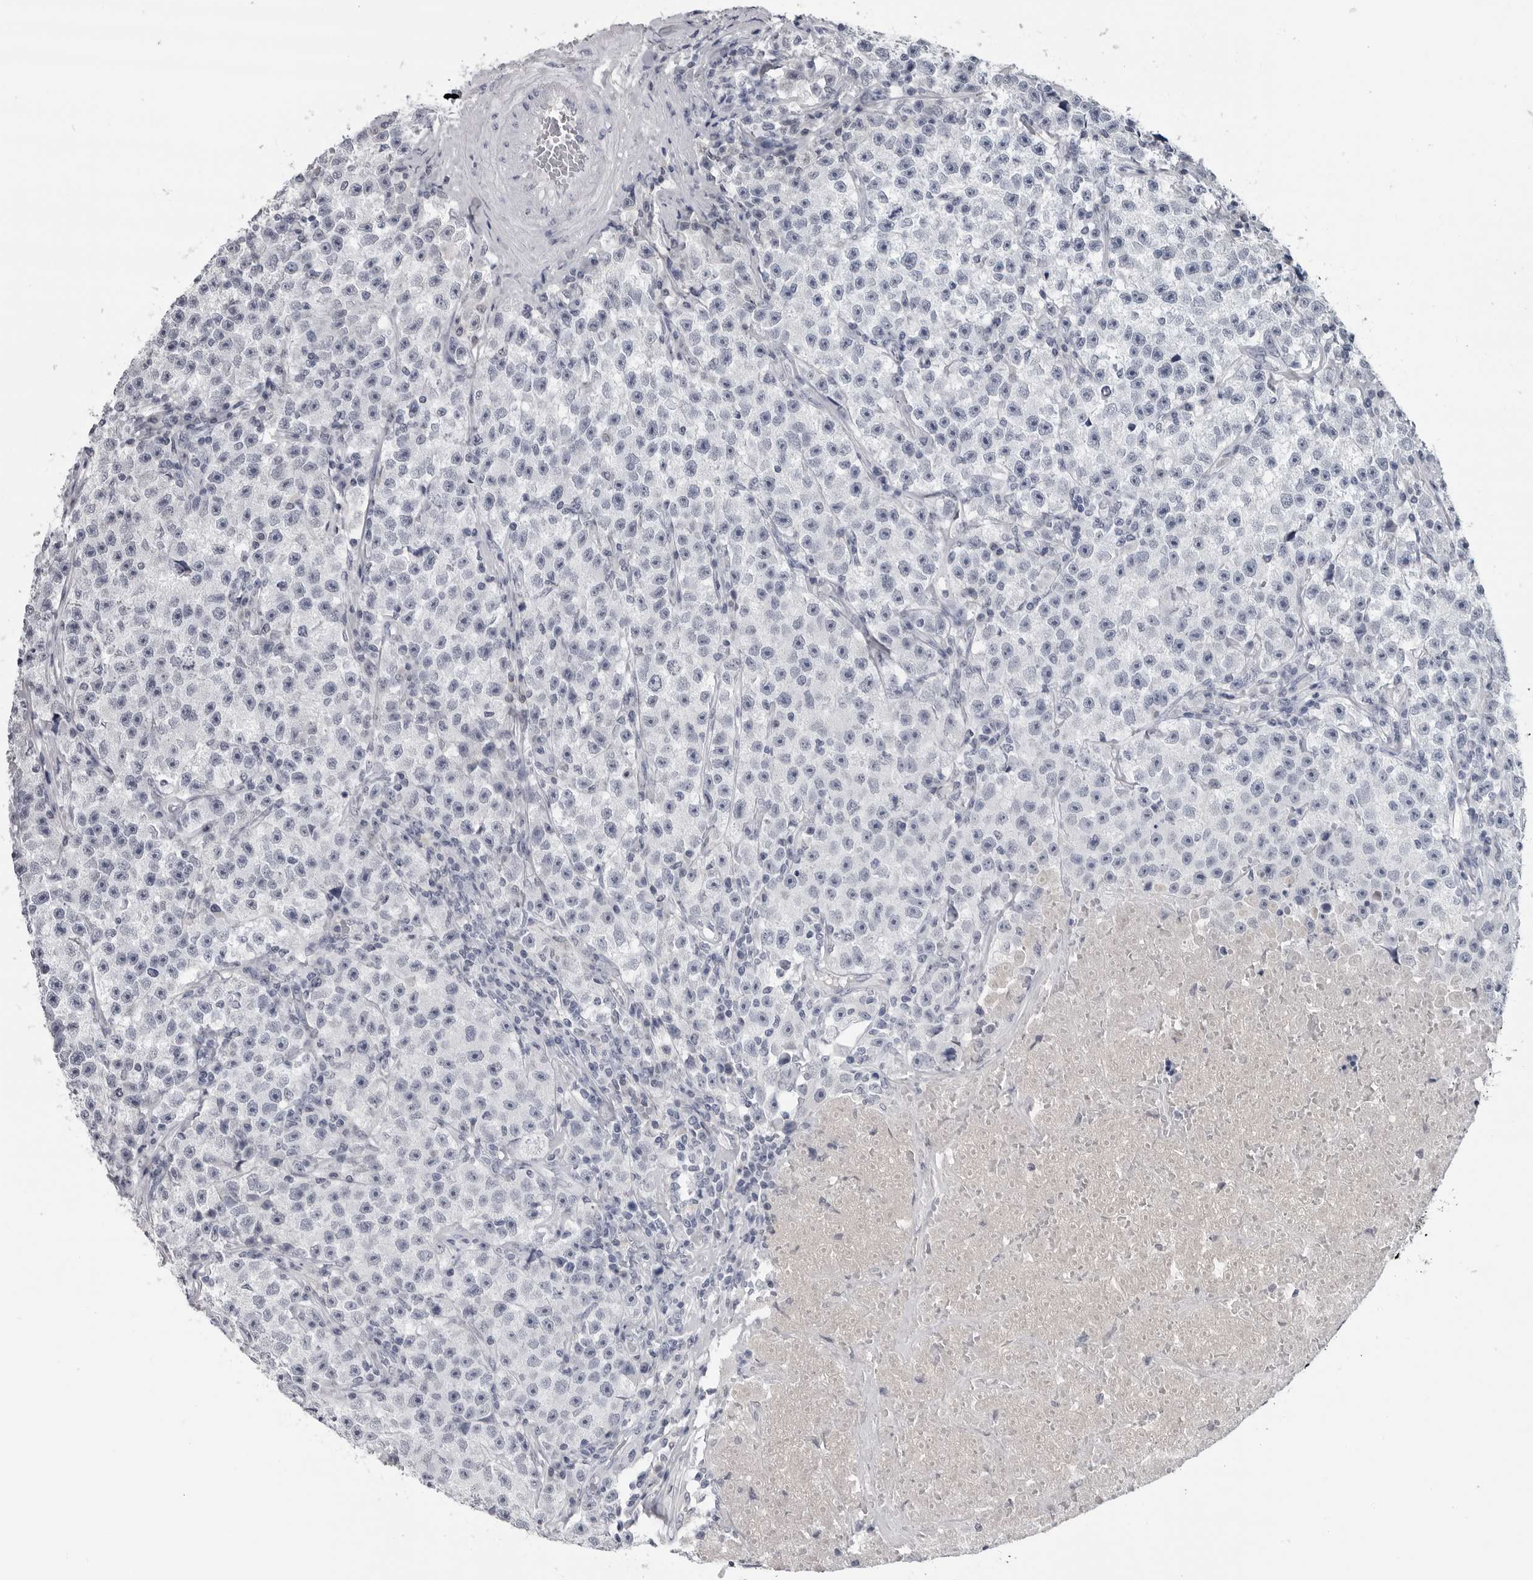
{"staining": {"intensity": "negative", "quantity": "none", "location": "none"}, "tissue": "testis cancer", "cell_type": "Tumor cells", "image_type": "cancer", "snomed": [{"axis": "morphology", "description": "Seminoma, NOS"}, {"axis": "topography", "description": "Testis"}], "caption": "This is a micrograph of IHC staining of testis seminoma, which shows no positivity in tumor cells. The staining was performed using DAB (3,3'-diaminobenzidine) to visualize the protein expression in brown, while the nuclei were stained in blue with hematoxylin (Magnification: 20x).", "gene": "AMPD1", "patient": {"sex": "male", "age": 22}}